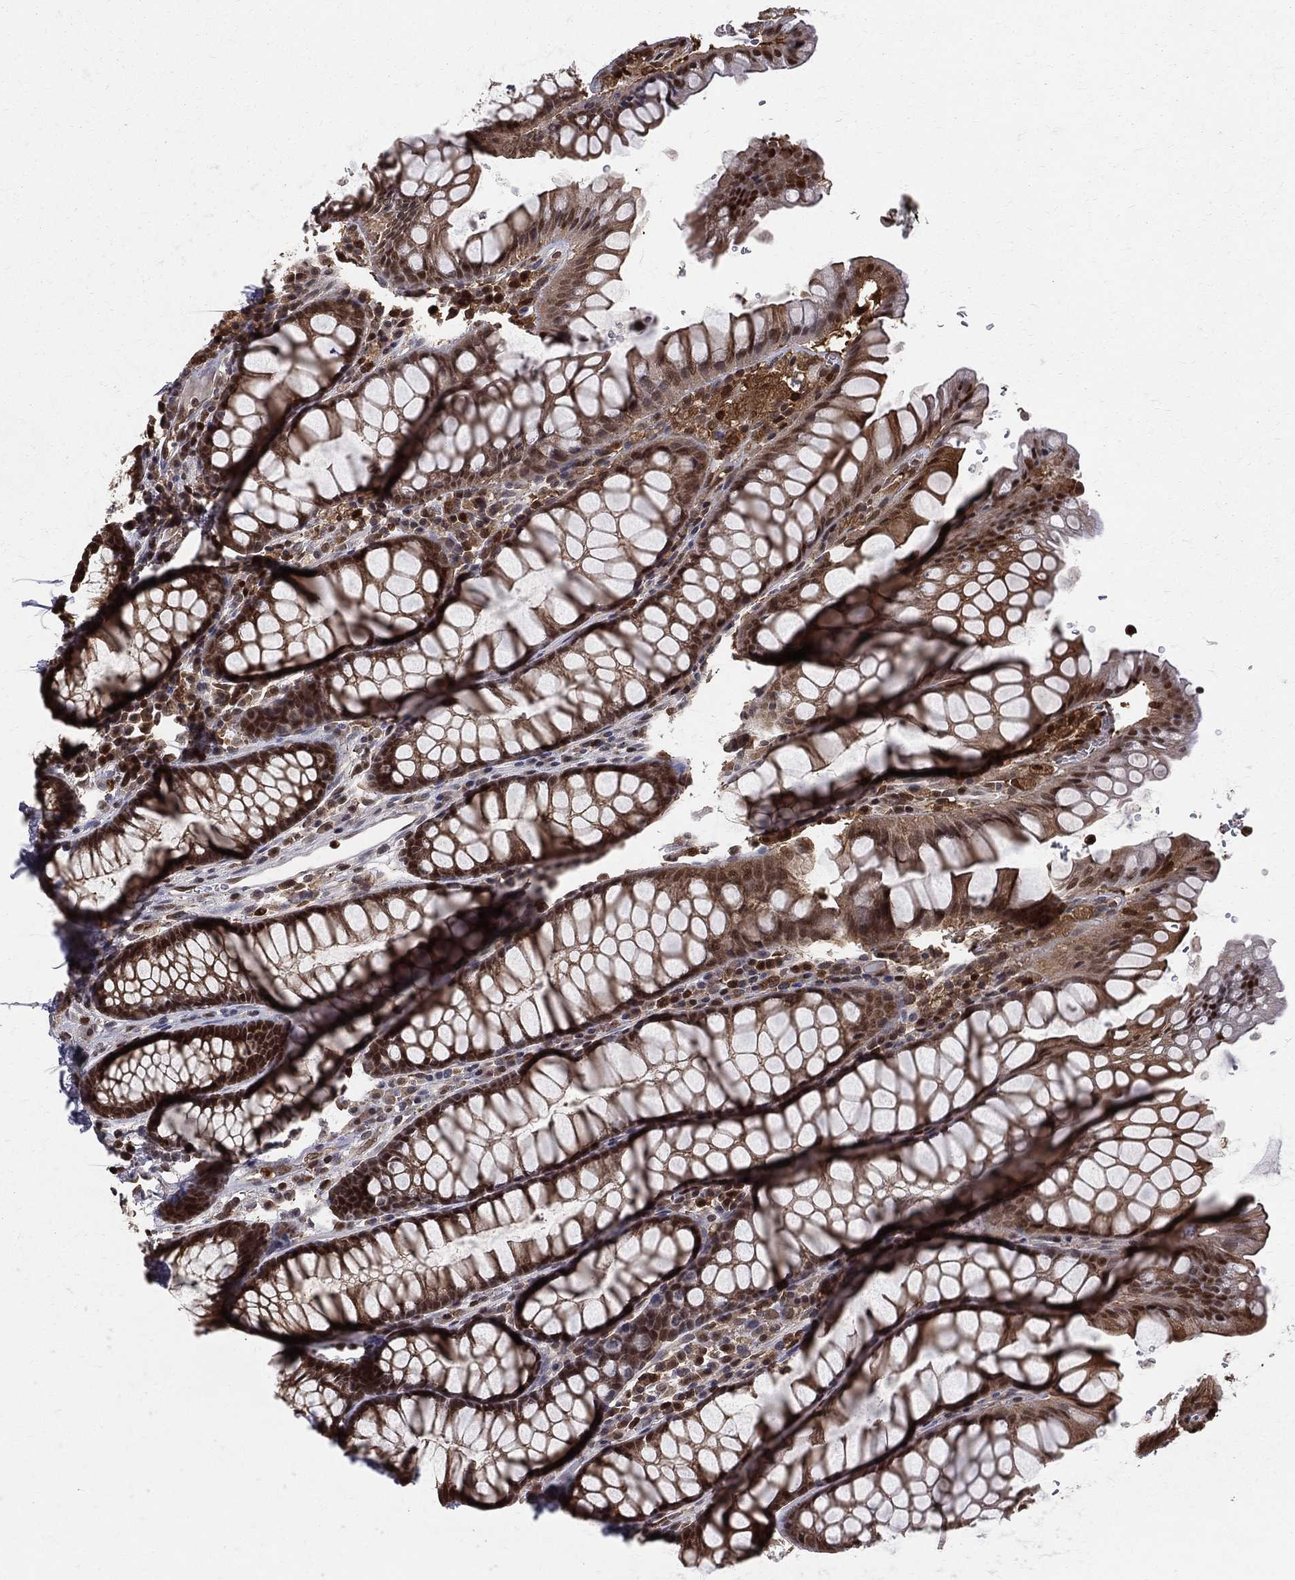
{"staining": {"intensity": "strong", "quantity": ">75%", "location": "cytoplasmic/membranous,nuclear"}, "tissue": "rectum", "cell_type": "Glandular cells", "image_type": "normal", "snomed": [{"axis": "morphology", "description": "Normal tissue, NOS"}, {"axis": "topography", "description": "Rectum"}], "caption": "Protein analysis of unremarkable rectum exhibits strong cytoplasmic/membranous,nuclear staining in about >75% of glandular cells. Nuclei are stained in blue.", "gene": "ENO1", "patient": {"sex": "female", "age": 68}}